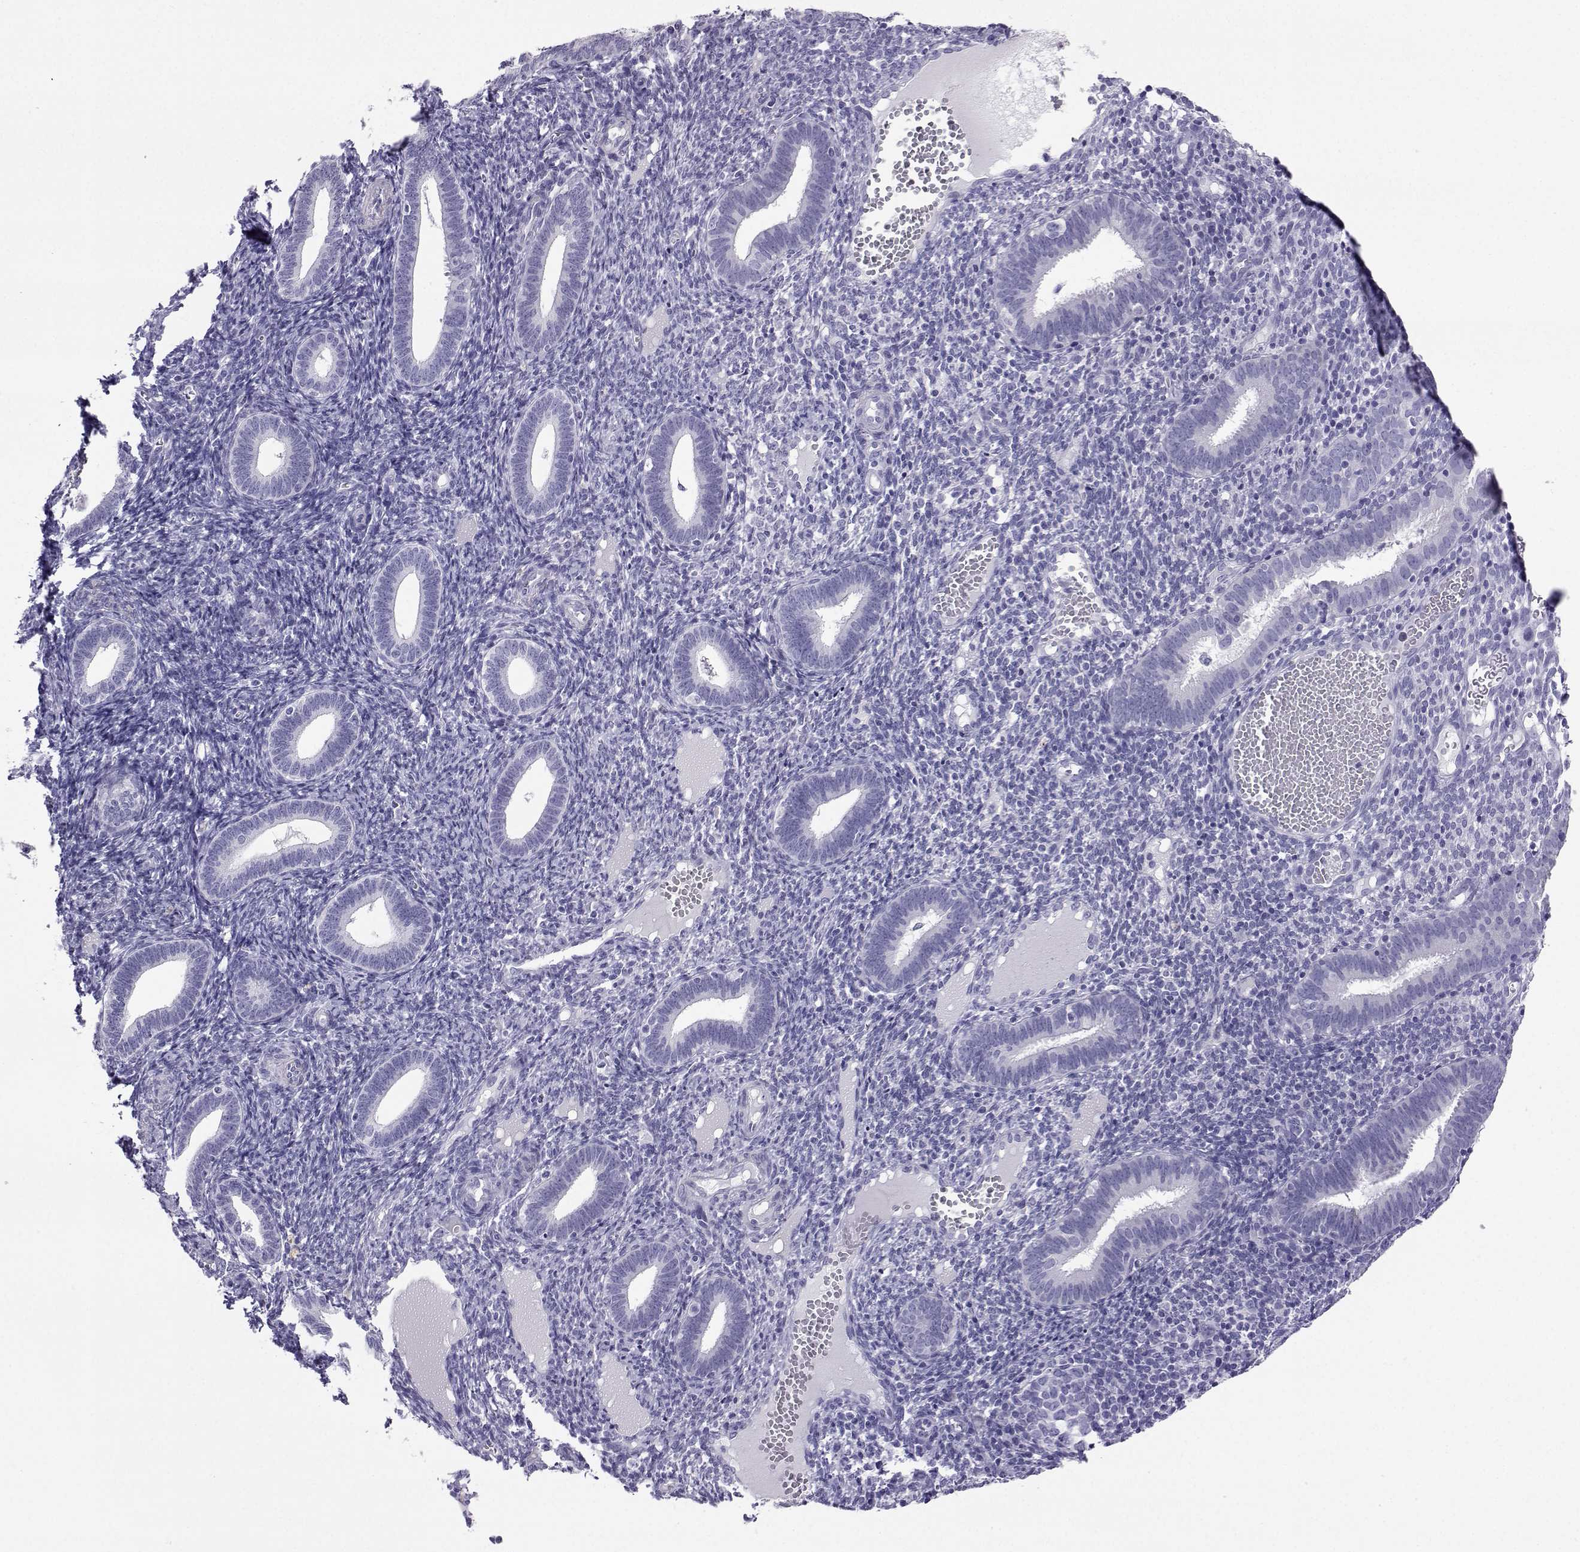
{"staining": {"intensity": "negative", "quantity": "none", "location": "none"}, "tissue": "endometrium", "cell_type": "Cells in endometrial stroma", "image_type": "normal", "snomed": [{"axis": "morphology", "description": "Normal tissue, NOS"}, {"axis": "topography", "description": "Endometrium"}], "caption": "This micrograph is of normal endometrium stained with immunohistochemistry to label a protein in brown with the nuclei are counter-stained blue. There is no positivity in cells in endometrial stroma.", "gene": "PLIN4", "patient": {"sex": "female", "age": 41}}